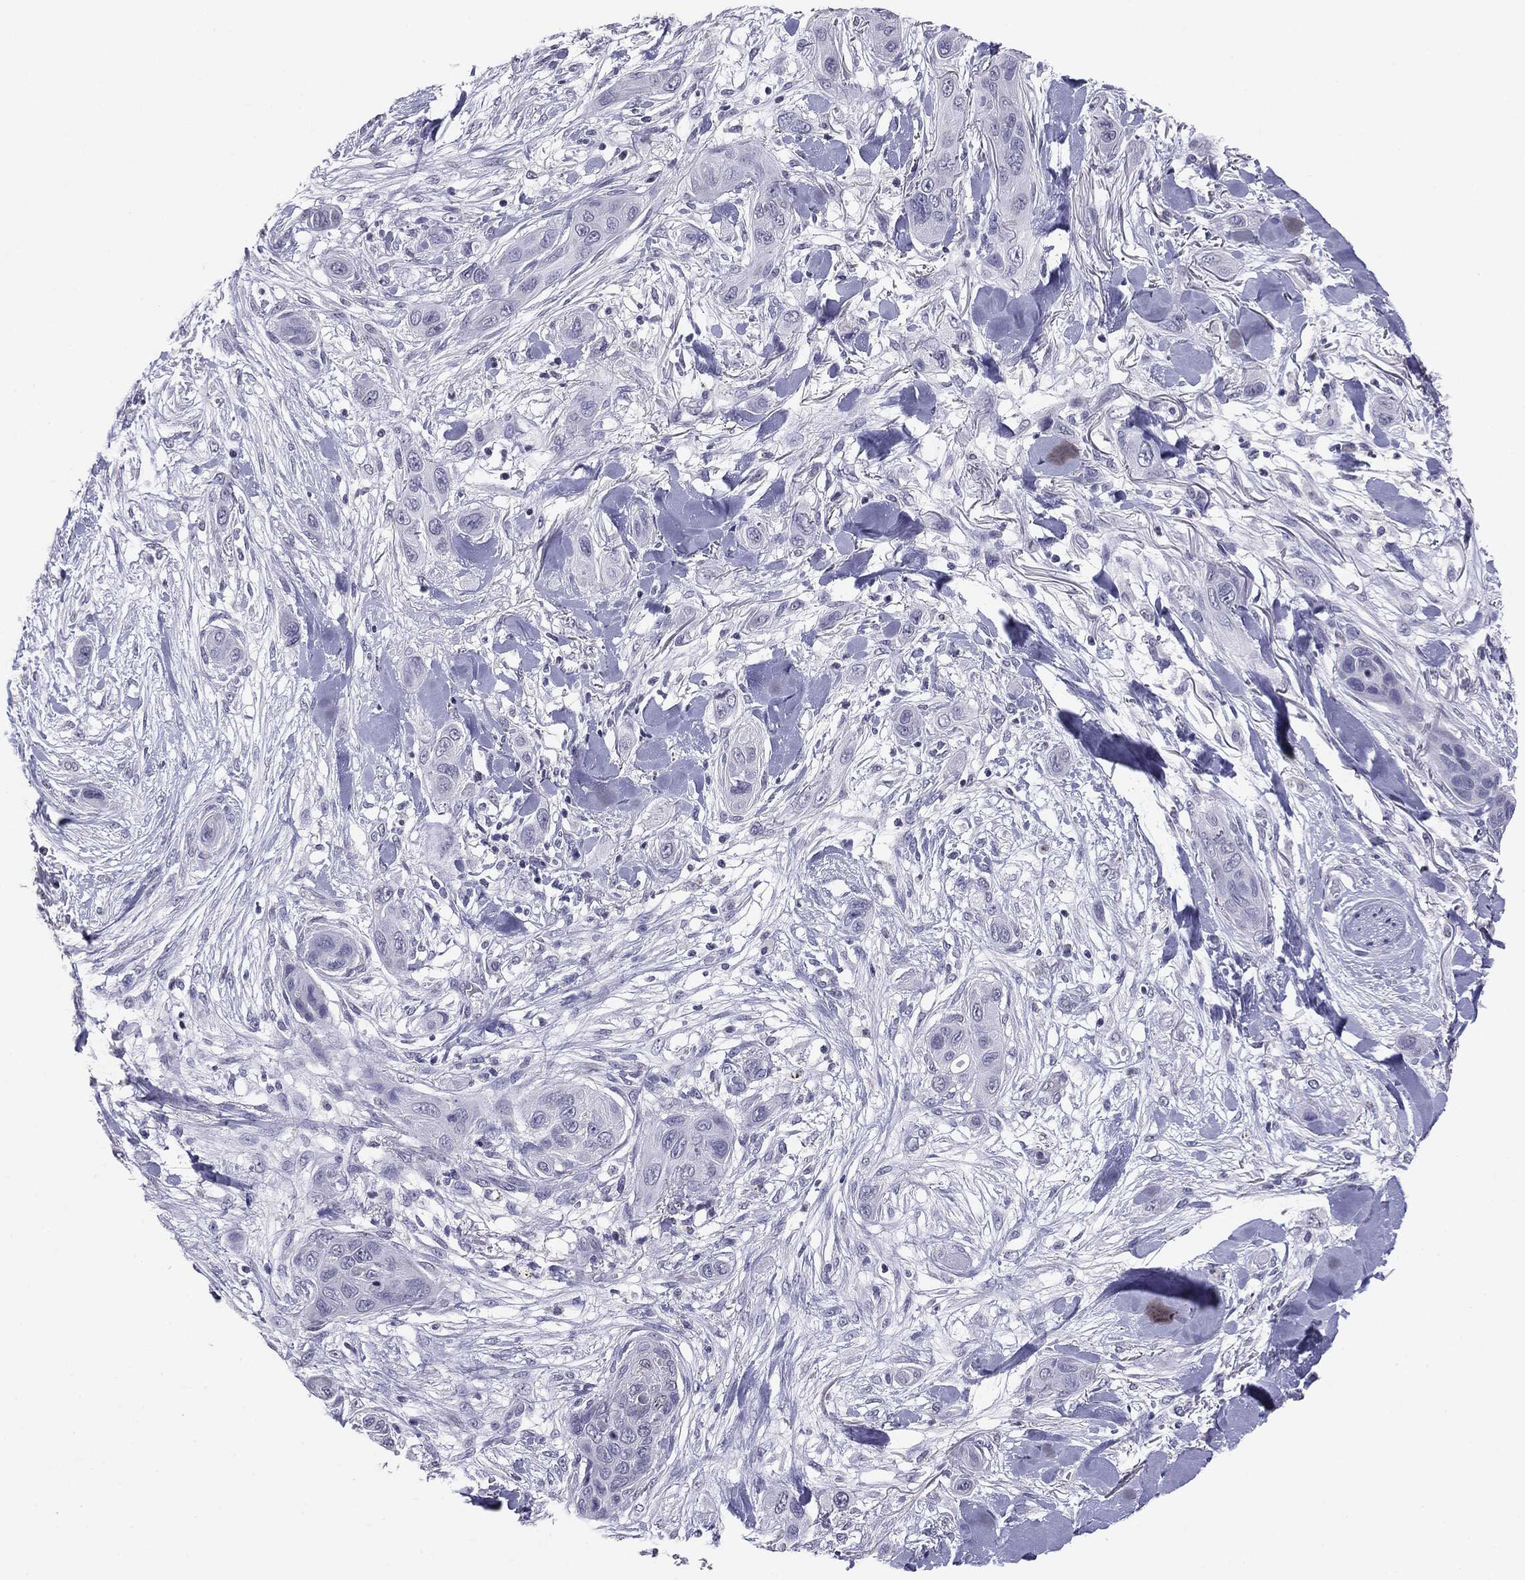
{"staining": {"intensity": "negative", "quantity": "none", "location": "none"}, "tissue": "skin cancer", "cell_type": "Tumor cells", "image_type": "cancer", "snomed": [{"axis": "morphology", "description": "Squamous cell carcinoma, NOS"}, {"axis": "topography", "description": "Skin"}], "caption": "A histopathology image of human squamous cell carcinoma (skin) is negative for staining in tumor cells. (DAB (3,3'-diaminobenzidine) immunohistochemistry (IHC) with hematoxylin counter stain).", "gene": "SERPINB4", "patient": {"sex": "male", "age": 78}}